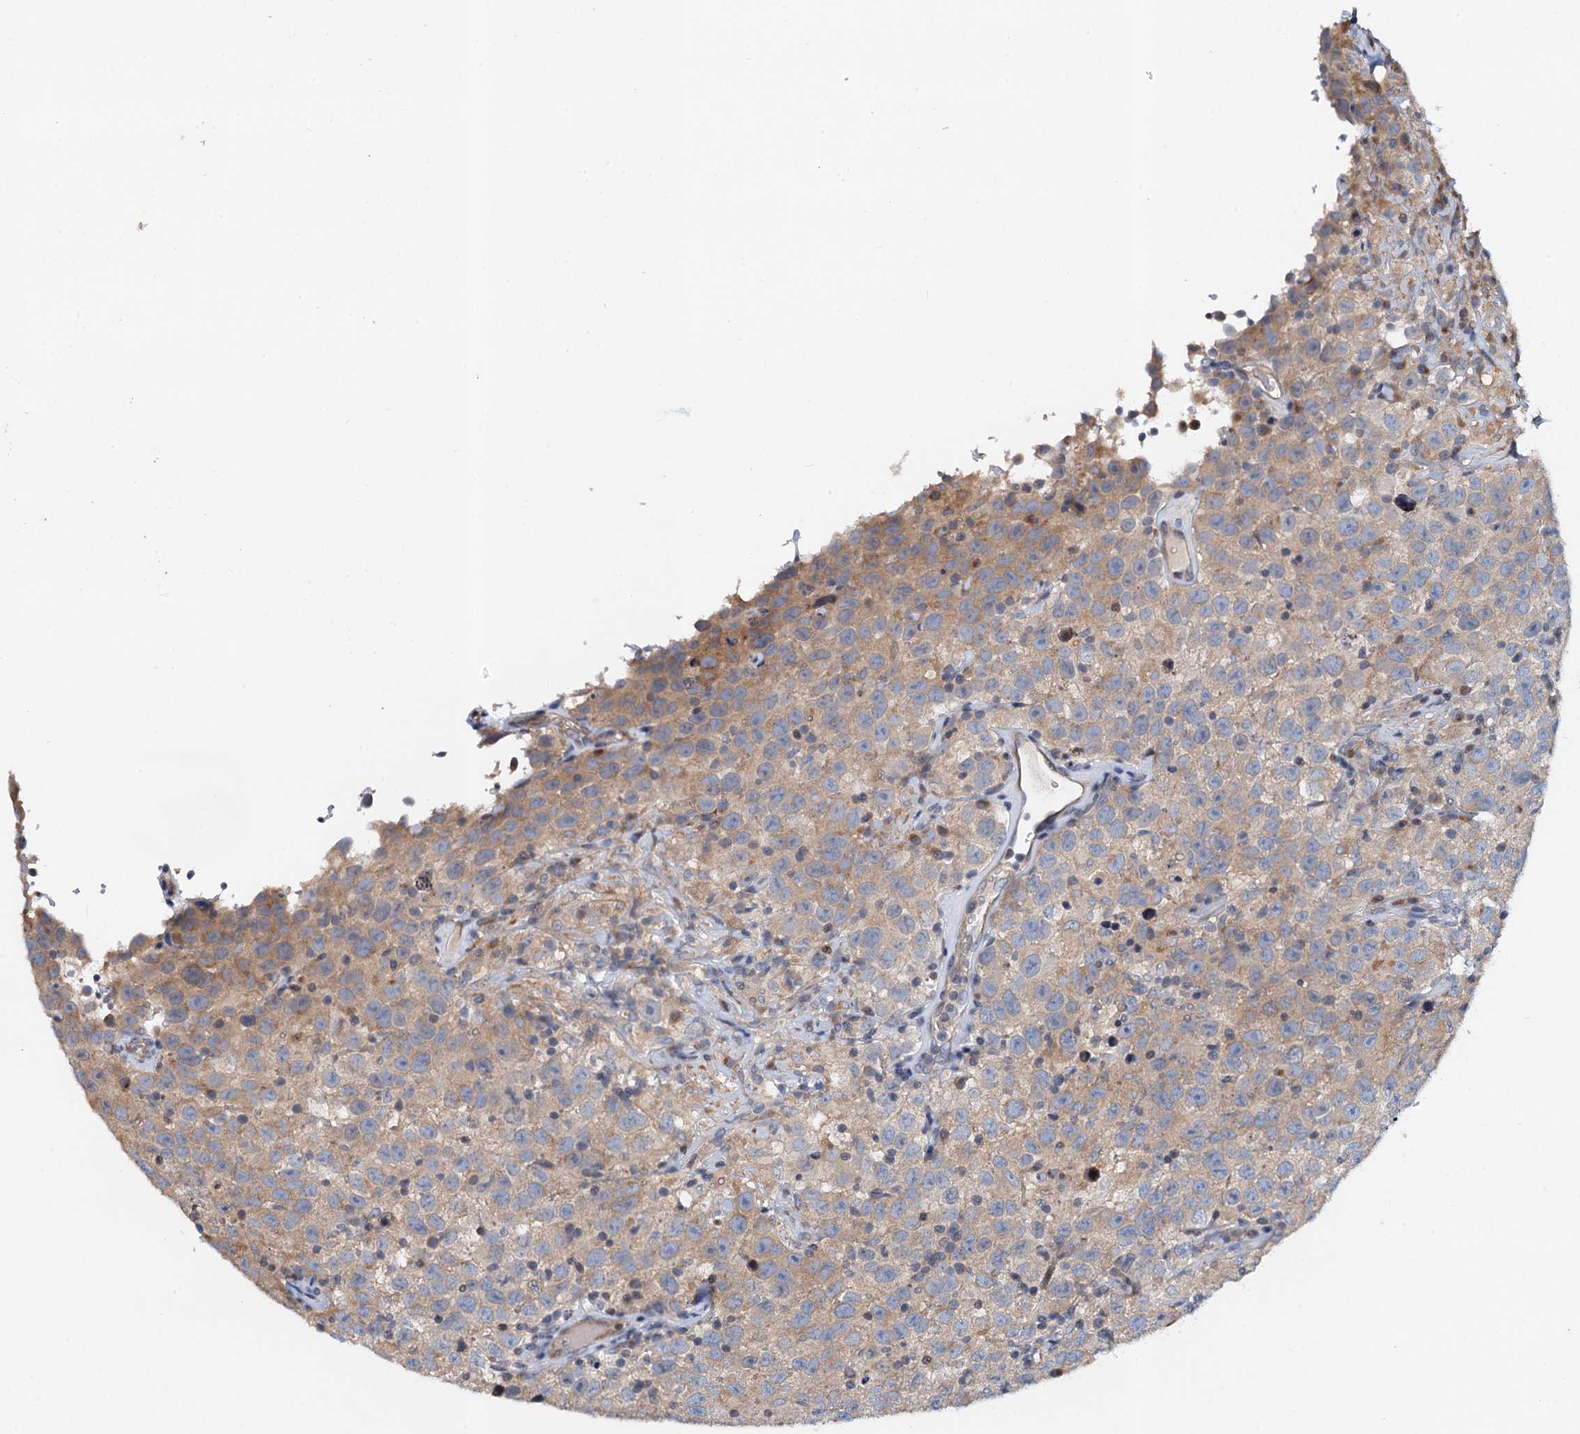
{"staining": {"intensity": "weak", "quantity": "25%-75%", "location": "cytoplasmic/membranous"}, "tissue": "testis cancer", "cell_type": "Tumor cells", "image_type": "cancer", "snomed": [{"axis": "morphology", "description": "Seminoma, NOS"}, {"axis": "topography", "description": "Testis"}], "caption": "Immunohistochemical staining of human testis cancer reveals weak cytoplasmic/membranous protein positivity in about 25%-75% of tumor cells. (Brightfield microscopy of DAB IHC at high magnification).", "gene": "NBEA", "patient": {"sex": "male", "age": 41}}